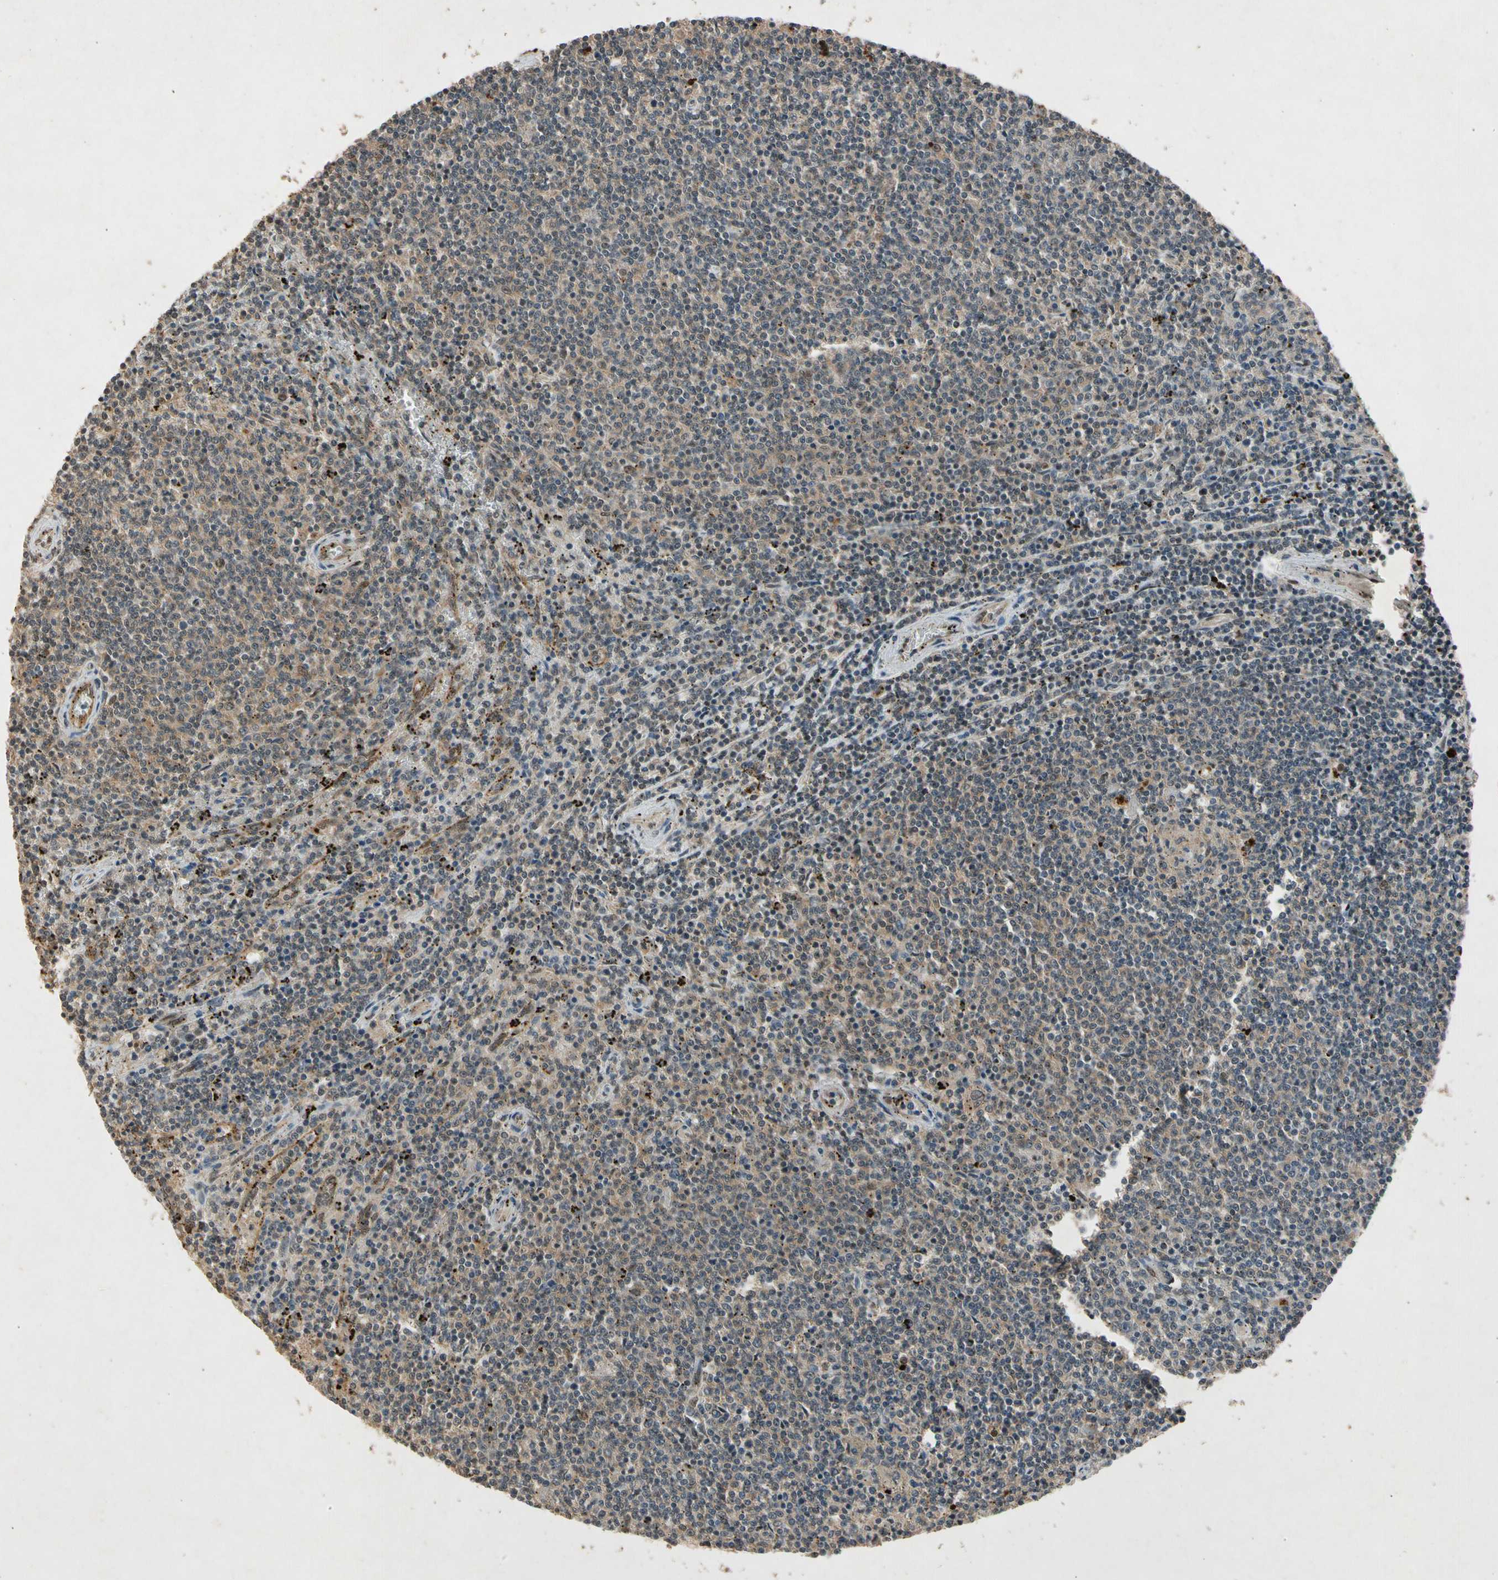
{"staining": {"intensity": "weak", "quantity": "25%-75%", "location": "cytoplasmic/membranous,nuclear"}, "tissue": "lymphoma", "cell_type": "Tumor cells", "image_type": "cancer", "snomed": [{"axis": "morphology", "description": "Malignant lymphoma, non-Hodgkin's type, Low grade"}, {"axis": "topography", "description": "Spleen"}], "caption": "There is low levels of weak cytoplasmic/membranous and nuclear staining in tumor cells of low-grade malignant lymphoma, non-Hodgkin's type, as demonstrated by immunohistochemical staining (brown color).", "gene": "PML", "patient": {"sex": "female", "age": 50}}